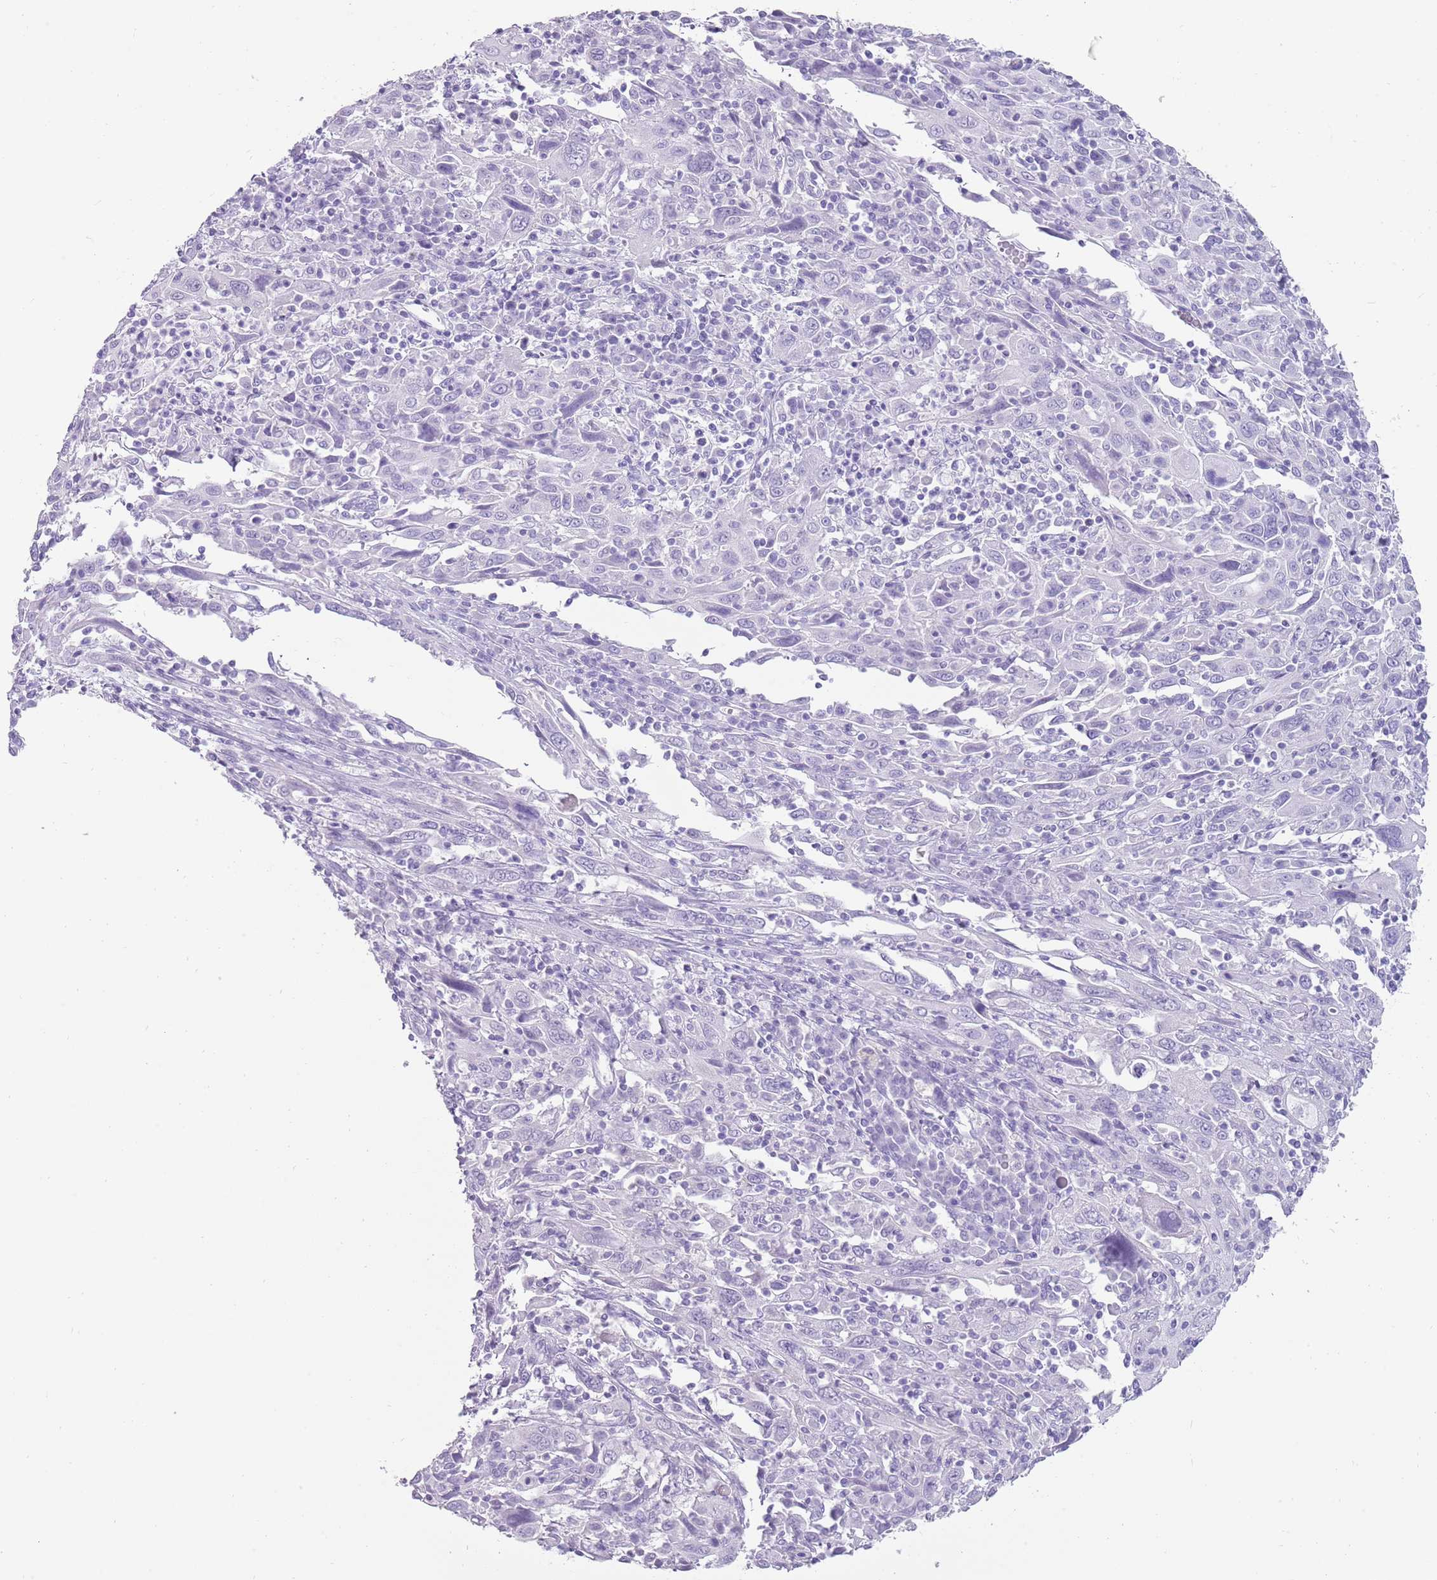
{"staining": {"intensity": "negative", "quantity": "none", "location": "none"}, "tissue": "cervical cancer", "cell_type": "Tumor cells", "image_type": "cancer", "snomed": [{"axis": "morphology", "description": "Squamous cell carcinoma, NOS"}, {"axis": "topography", "description": "Cervix"}], "caption": "The micrograph demonstrates no significant expression in tumor cells of cervical cancer.", "gene": "NBPF3", "patient": {"sex": "female", "age": 46}}